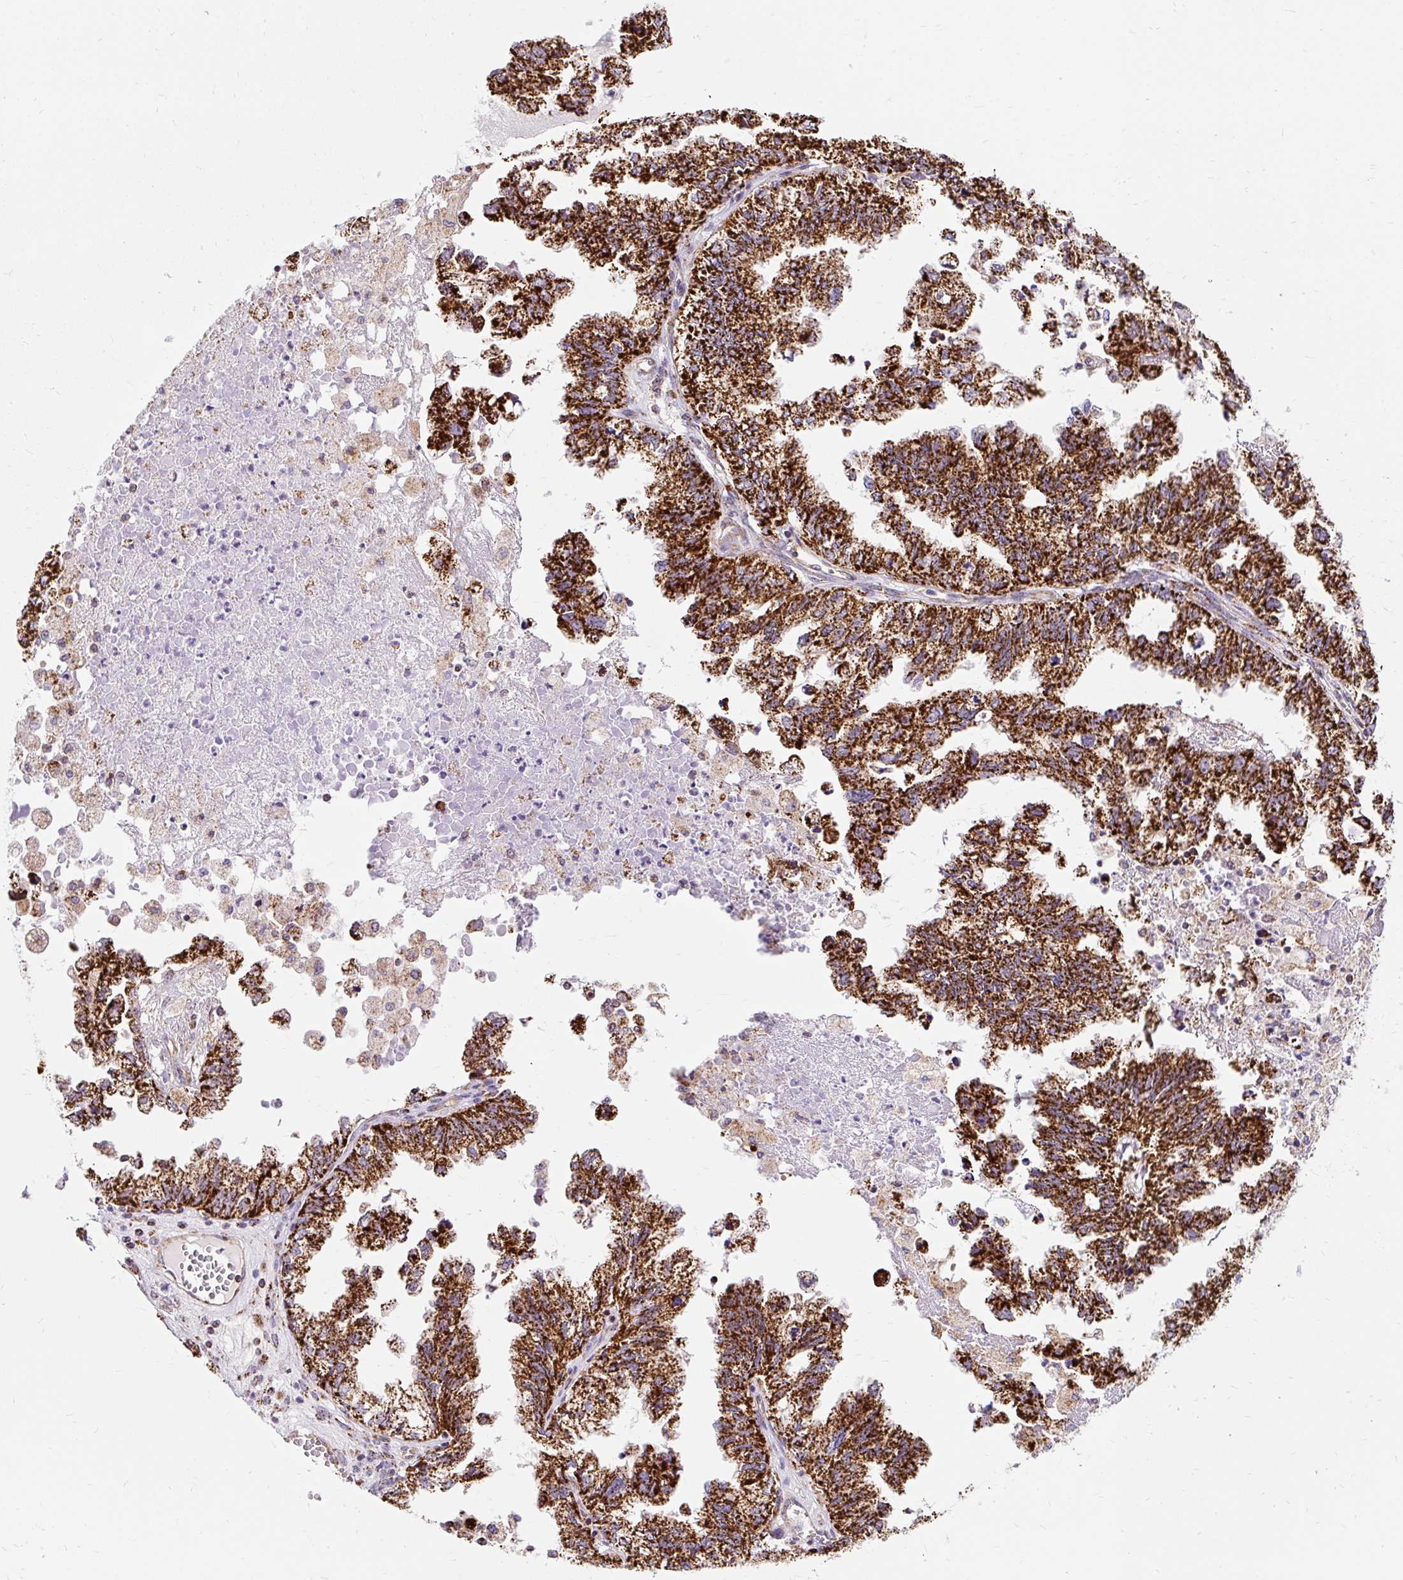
{"staining": {"intensity": "strong", "quantity": ">75%", "location": "cytoplasmic/membranous"}, "tissue": "ovarian cancer", "cell_type": "Tumor cells", "image_type": "cancer", "snomed": [{"axis": "morphology", "description": "Cystadenocarcinoma, mucinous, NOS"}, {"axis": "topography", "description": "Ovary"}], "caption": "This micrograph exhibits immunohistochemistry staining of human ovarian cancer, with high strong cytoplasmic/membranous staining in approximately >75% of tumor cells.", "gene": "CEP290", "patient": {"sex": "female", "age": 72}}